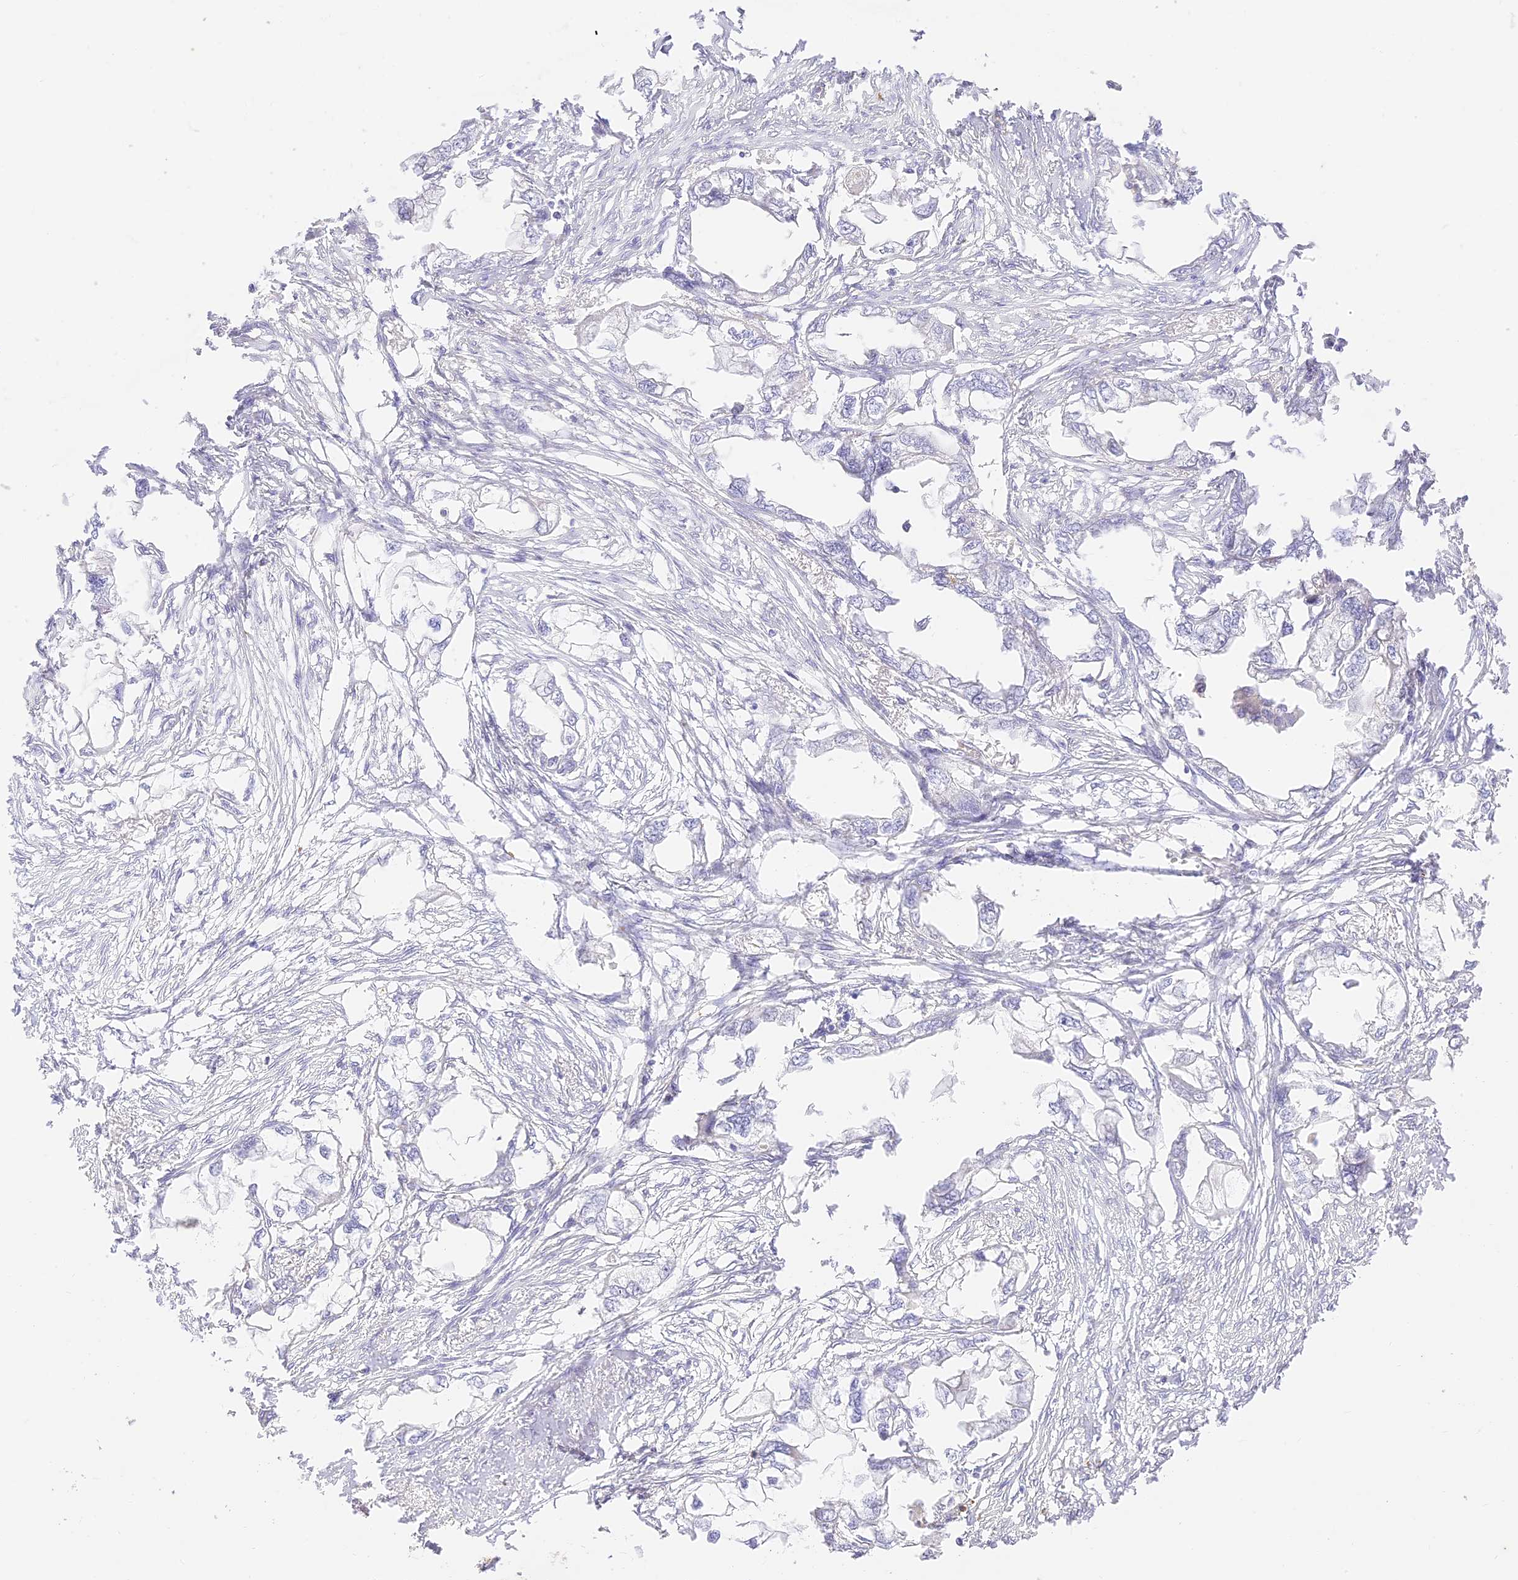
{"staining": {"intensity": "negative", "quantity": "none", "location": "none"}, "tissue": "endometrial cancer", "cell_type": "Tumor cells", "image_type": "cancer", "snomed": [{"axis": "morphology", "description": "Adenocarcinoma, NOS"}, {"axis": "morphology", "description": "Adenocarcinoma, metastatic, NOS"}, {"axis": "topography", "description": "Adipose tissue"}, {"axis": "topography", "description": "Endometrium"}], "caption": "An immunohistochemistry image of endometrial cancer is shown. There is no staining in tumor cells of endometrial cancer.", "gene": "SEC13", "patient": {"sex": "female", "age": 67}}